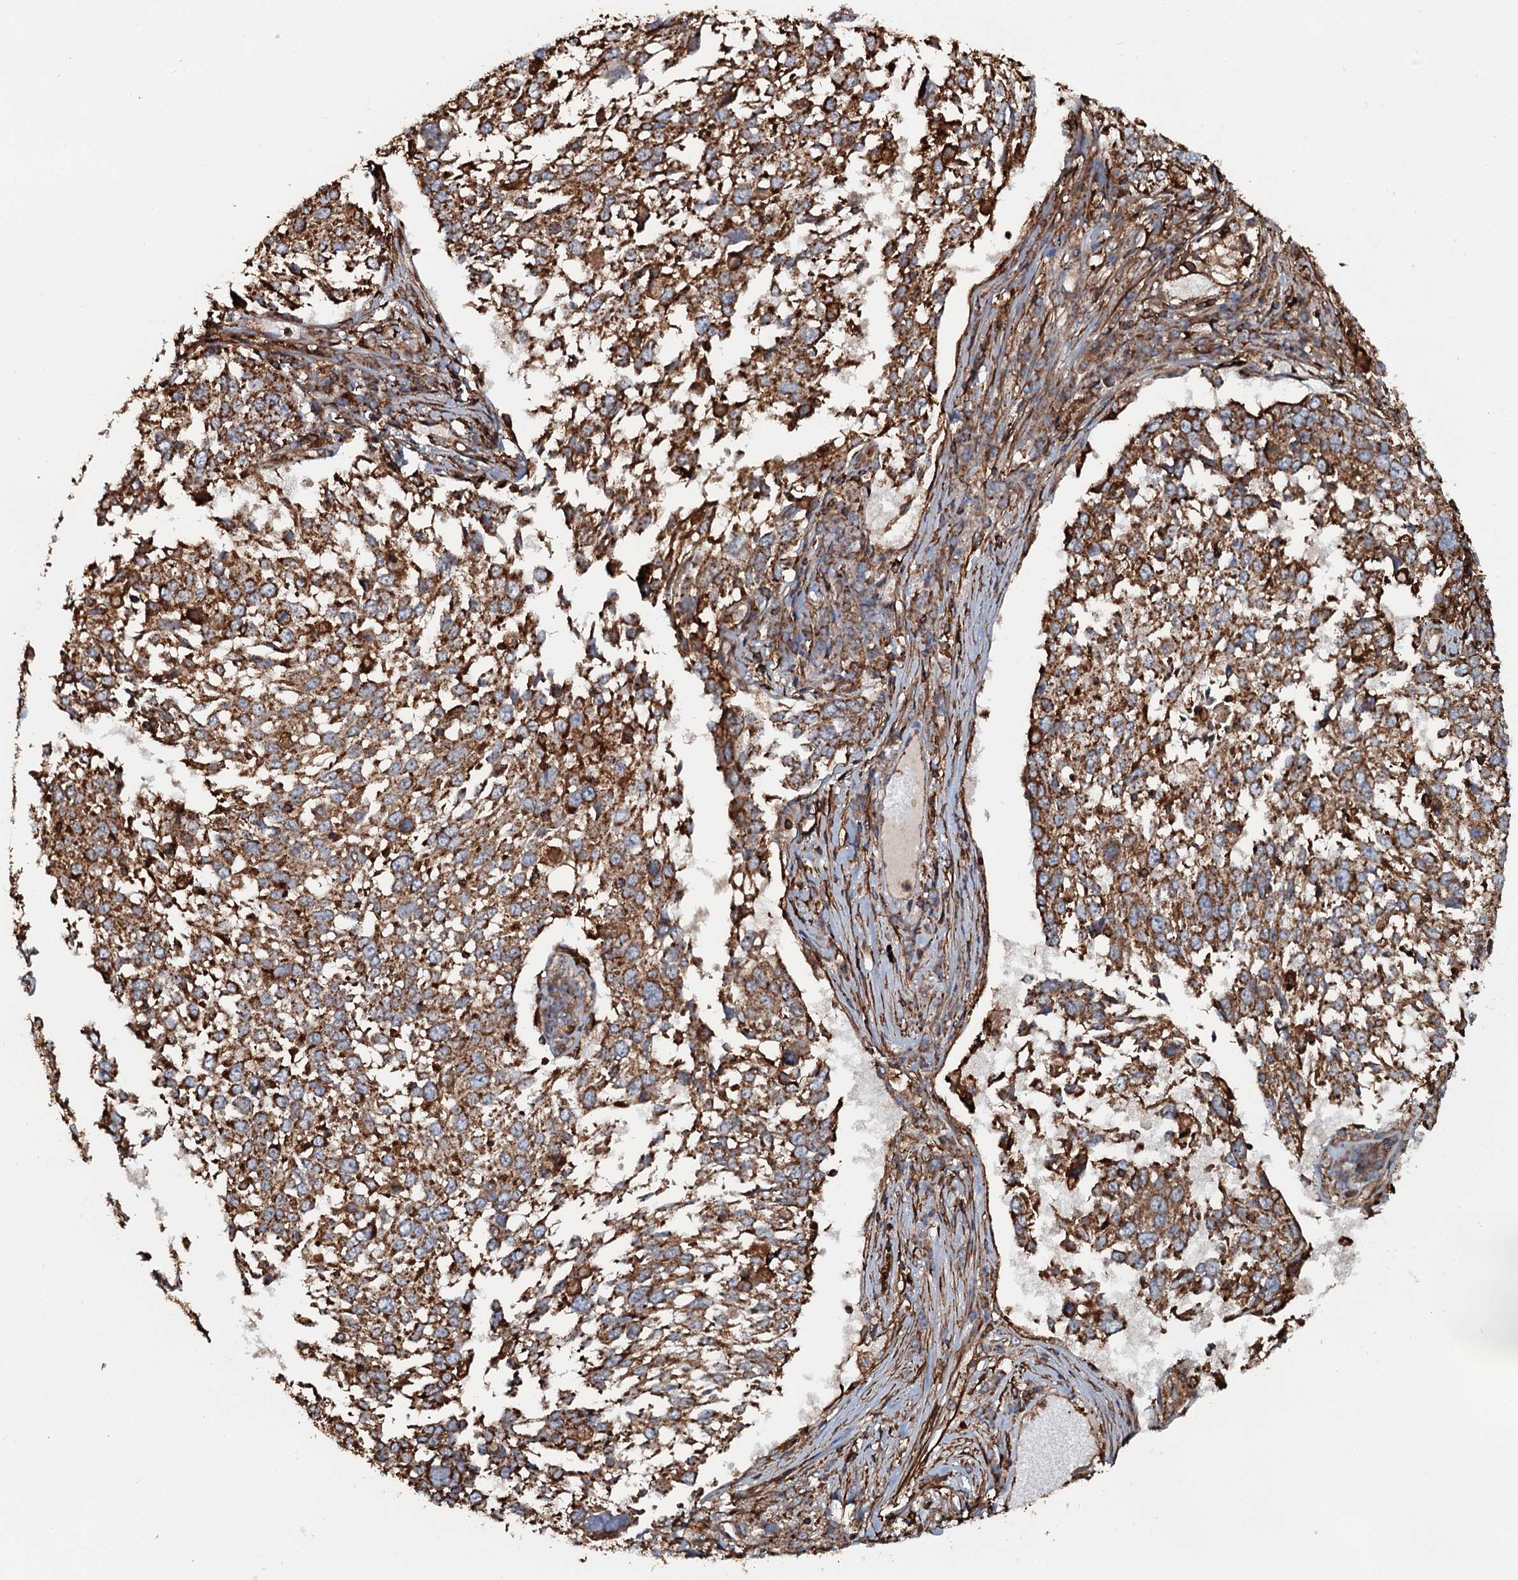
{"staining": {"intensity": "strong", "quantity": ">75%", "location": "cytoplasmic/membranous"}, "tissue": "lung cancer", "cell_type": "Tumor cells", "image_type": "cancer", "snomed": [{"axis": "morphology", "description": "Squamous cell carcinoma, NOS"}, {"axis": "topography", "description": "Lung"}], "caption": "The photomicrograph displays immunohistochemical staining of lung cancer (squamous cell carcinoma). There is strong cytoplasmic/membranous staining is present in approximately >75% of tumor cells. The protein of interest is stained brown, and the nuclei are stained in blue (DAB (3,3'-diaminobenzidine) IHC with brightfield microscopy, high magnification).", "gene": "VWA8", "patient": {"sex": "male", "age": 65}}